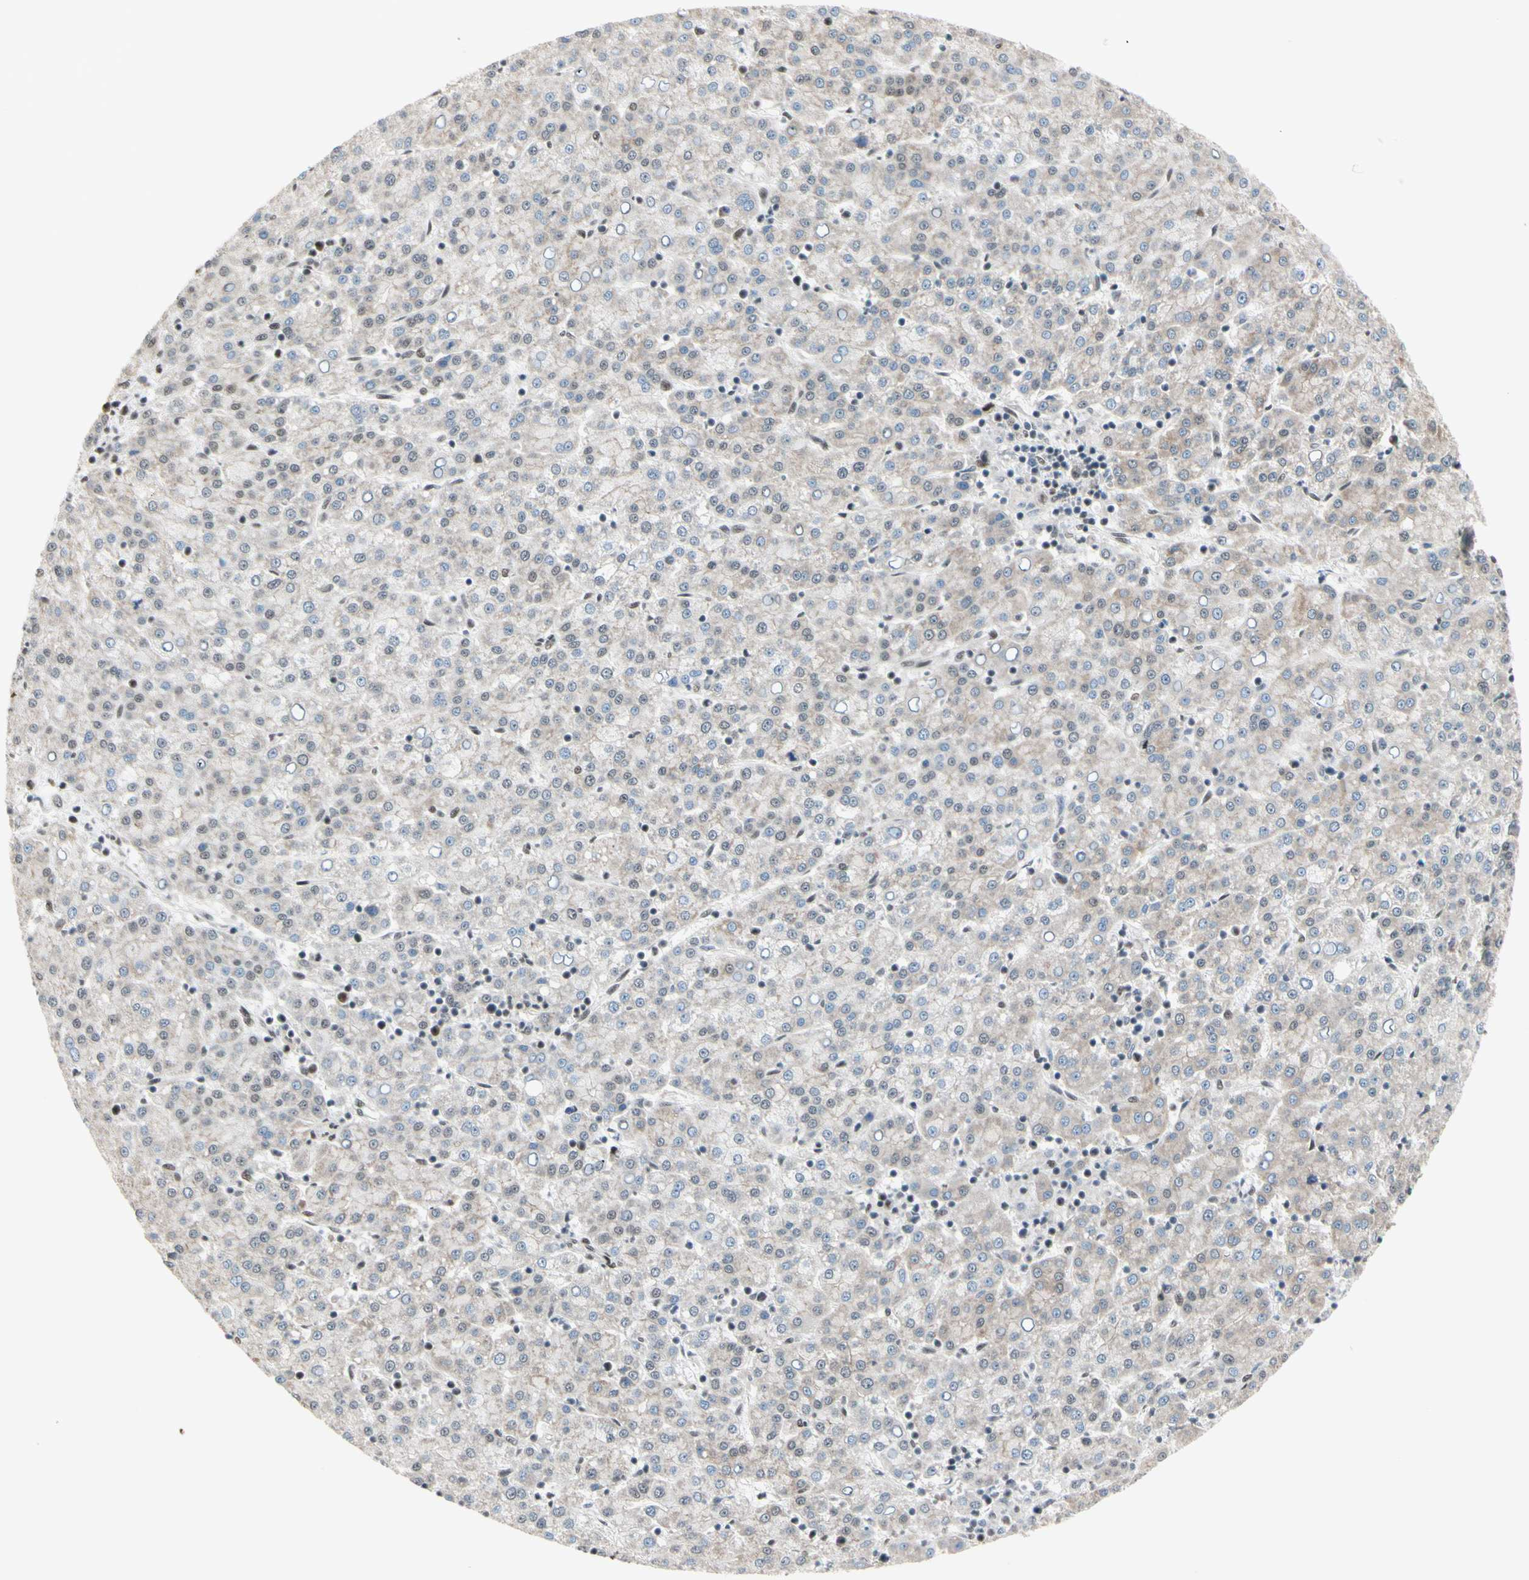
{"staining": {"intensity": "weak", "quantity": "<25%", "location": "cytoplasmic/membranous,nuclear"}, "tissue": "liver cancer", "cell_type": "Tumor cells", "image_type": "cancer", "snomed": [{"axis": "morphology", "description": "Carcinoma, Hepatocellular, NOS"}, {"axis": "topography", "description": "Liver"}], "caption": "High magnification brightfield microscopy of hepatocellular carcinoma (liver) stained with DAB (3,3'-diaminobenzidine) (brown) and counterstained with hematoxylin (blue): tumor cells show no significant staining.", "gene": "CHAMP1", "patient": {"sex": "female", "age": 58}}